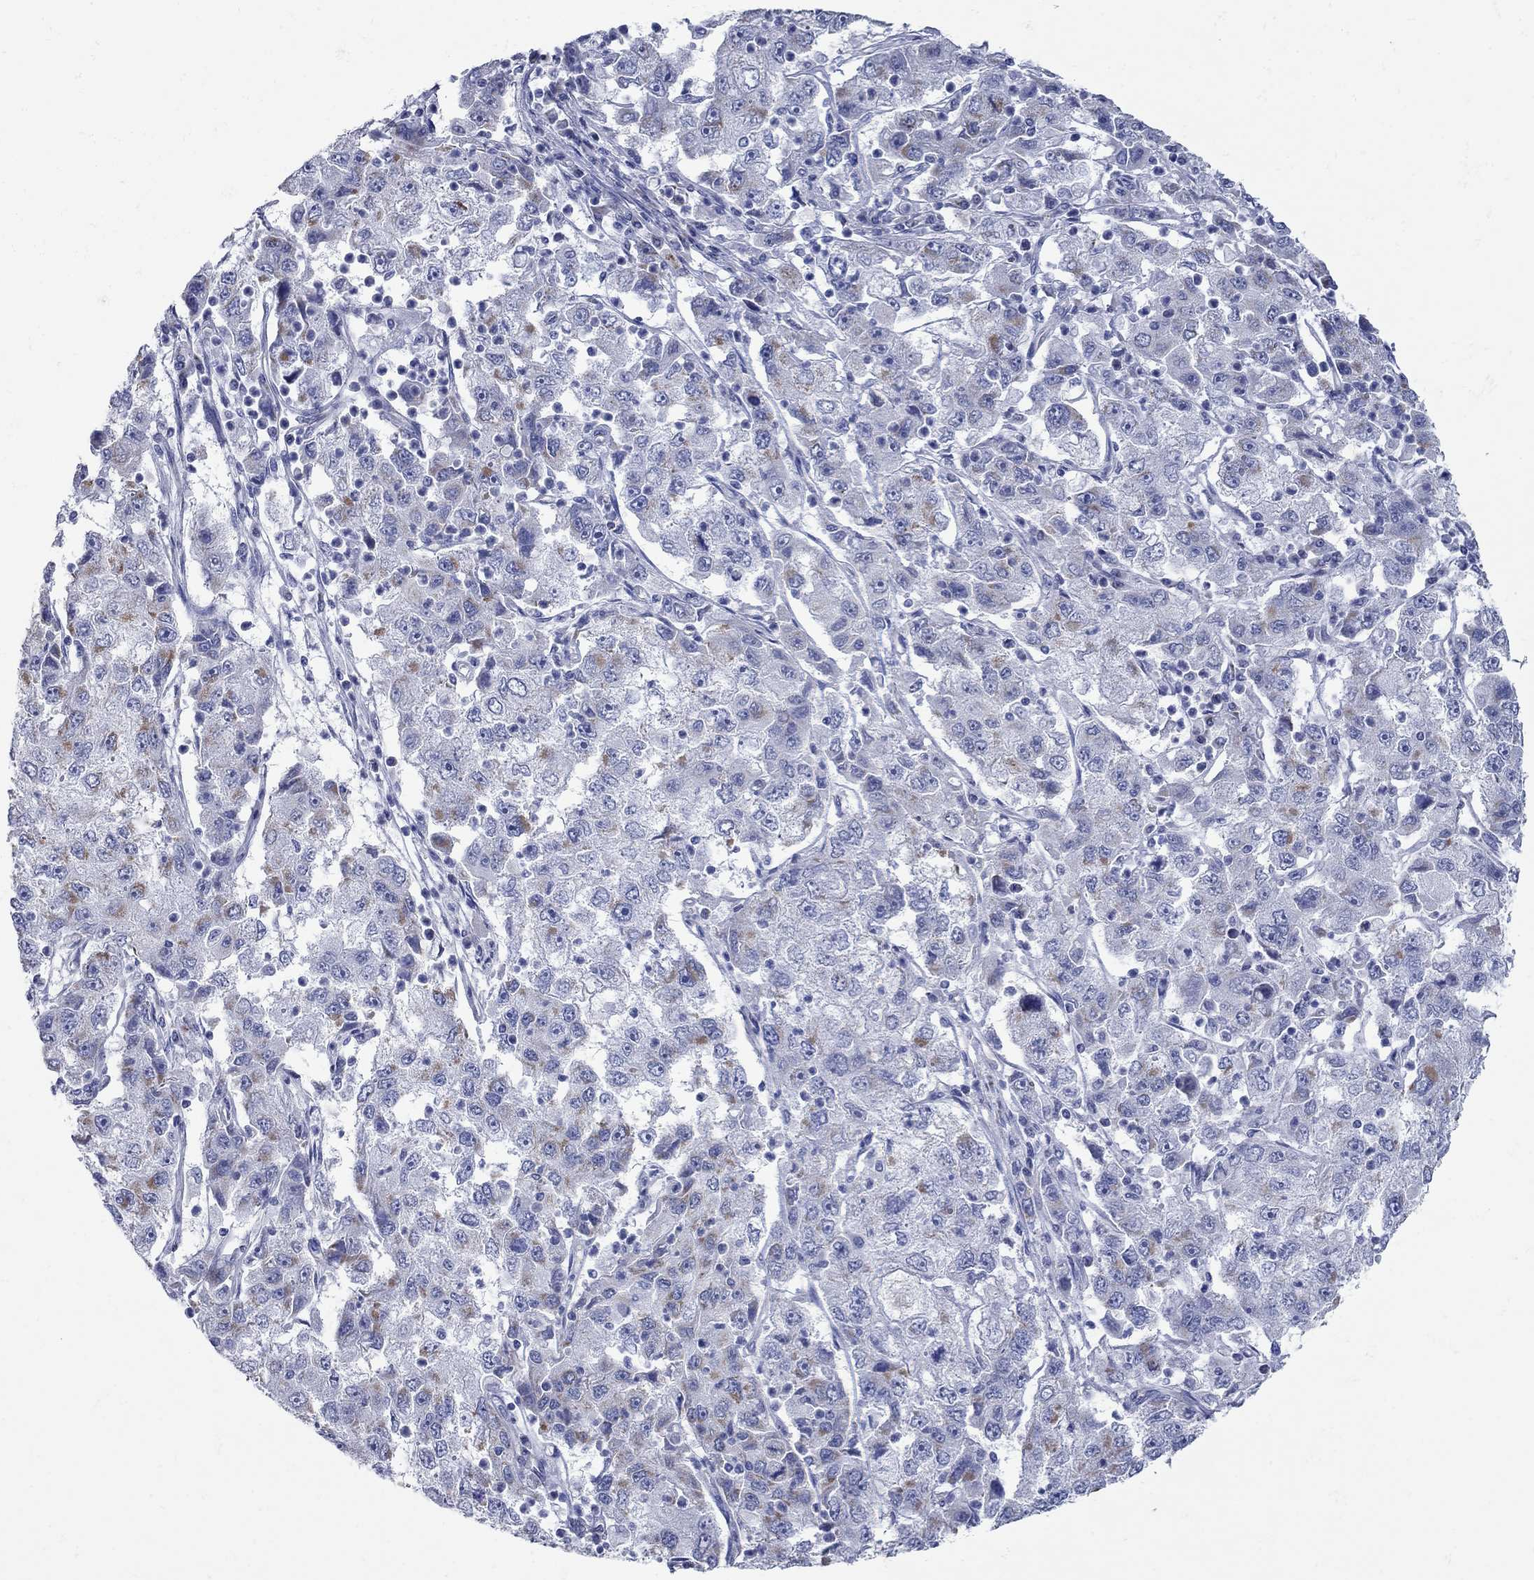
{"staining": {"intensity": "moderate", "quantity": "<25%", "location": "cytoplasmic/membranous"}, "tissue": "cervical cancer", "cell_type": "Tumor cells", "image_type": "cancer", "snomed": [{"axis": "morphology", "description": "Squamous cell carcinoma, NOS"}, {"axis": "topography", "description": "Cervix"}], "caption": "IHC staining of cervical cancer (squamous cell carcinoma), which exhibits low levels of moderate cytoplasmic/membranous positivity in about <25% of tumor cells indicating moderate cytoplasmic/membranous protein expression. The staining was performed using DAB (brown) for protein detection and nuclei were counterstained in hematoxylin (blue).", "gene": "PDZD3", "patient": {"sex": "female", "age": 36}}